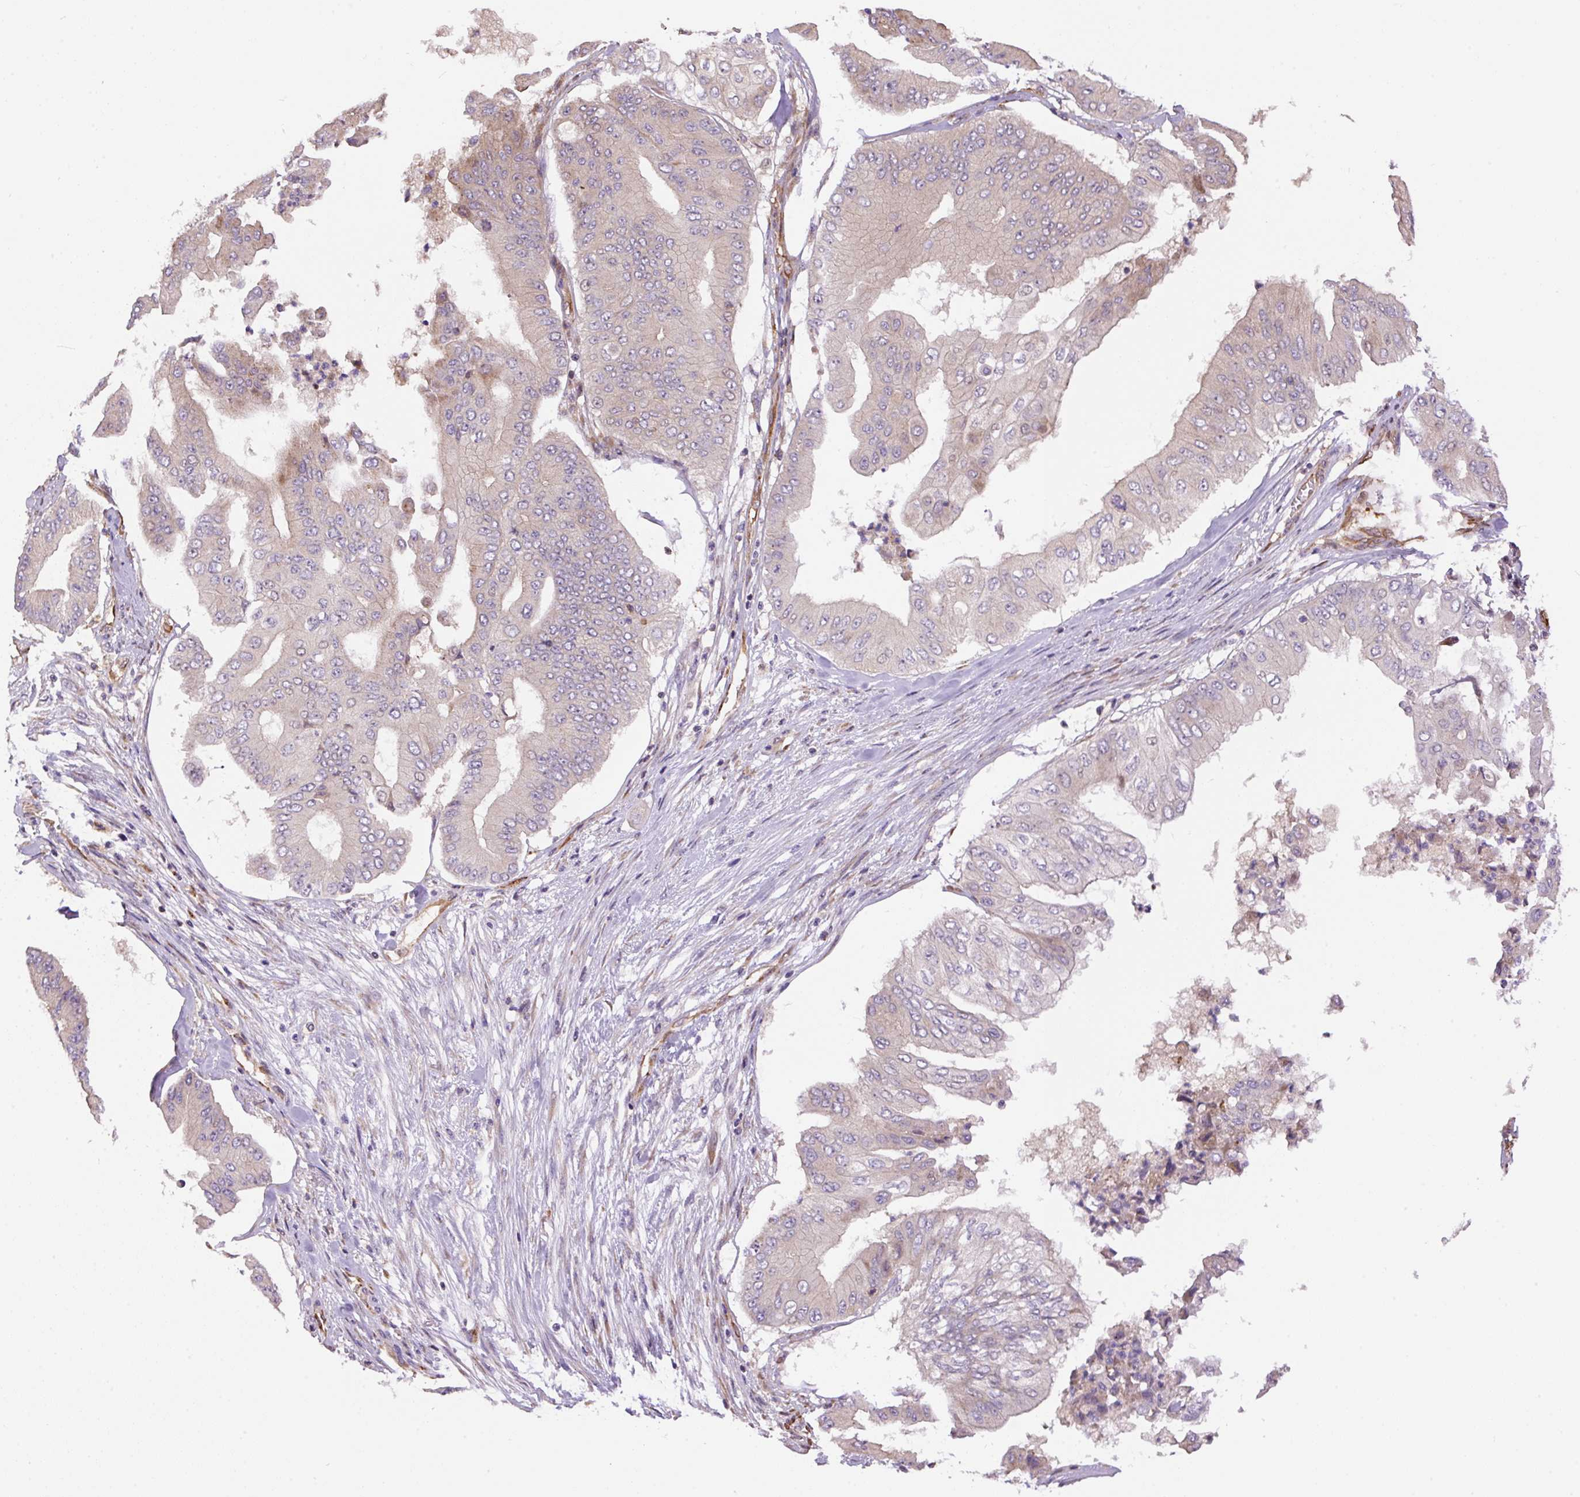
{"staining": {"intensity": "negative", "quantity": "none", "location": "none"}, "tissue": "pancreatic cancer", "cell_type": "Tumor cells", "image_type": "cancer", "snomed": [{"axis": "morphology", "description": "Adenocarcinoma, NOS"}, {"axis": "topography", "description": "Pancreas"}], "caption": "DAB (3,3'-diaminobenzidine) immunohistochemical staining of pancreatic cancer reveals no significant expression in tumor cells.", "gene": "PPME1", "patient": {"sex": "female", "age": 77}}